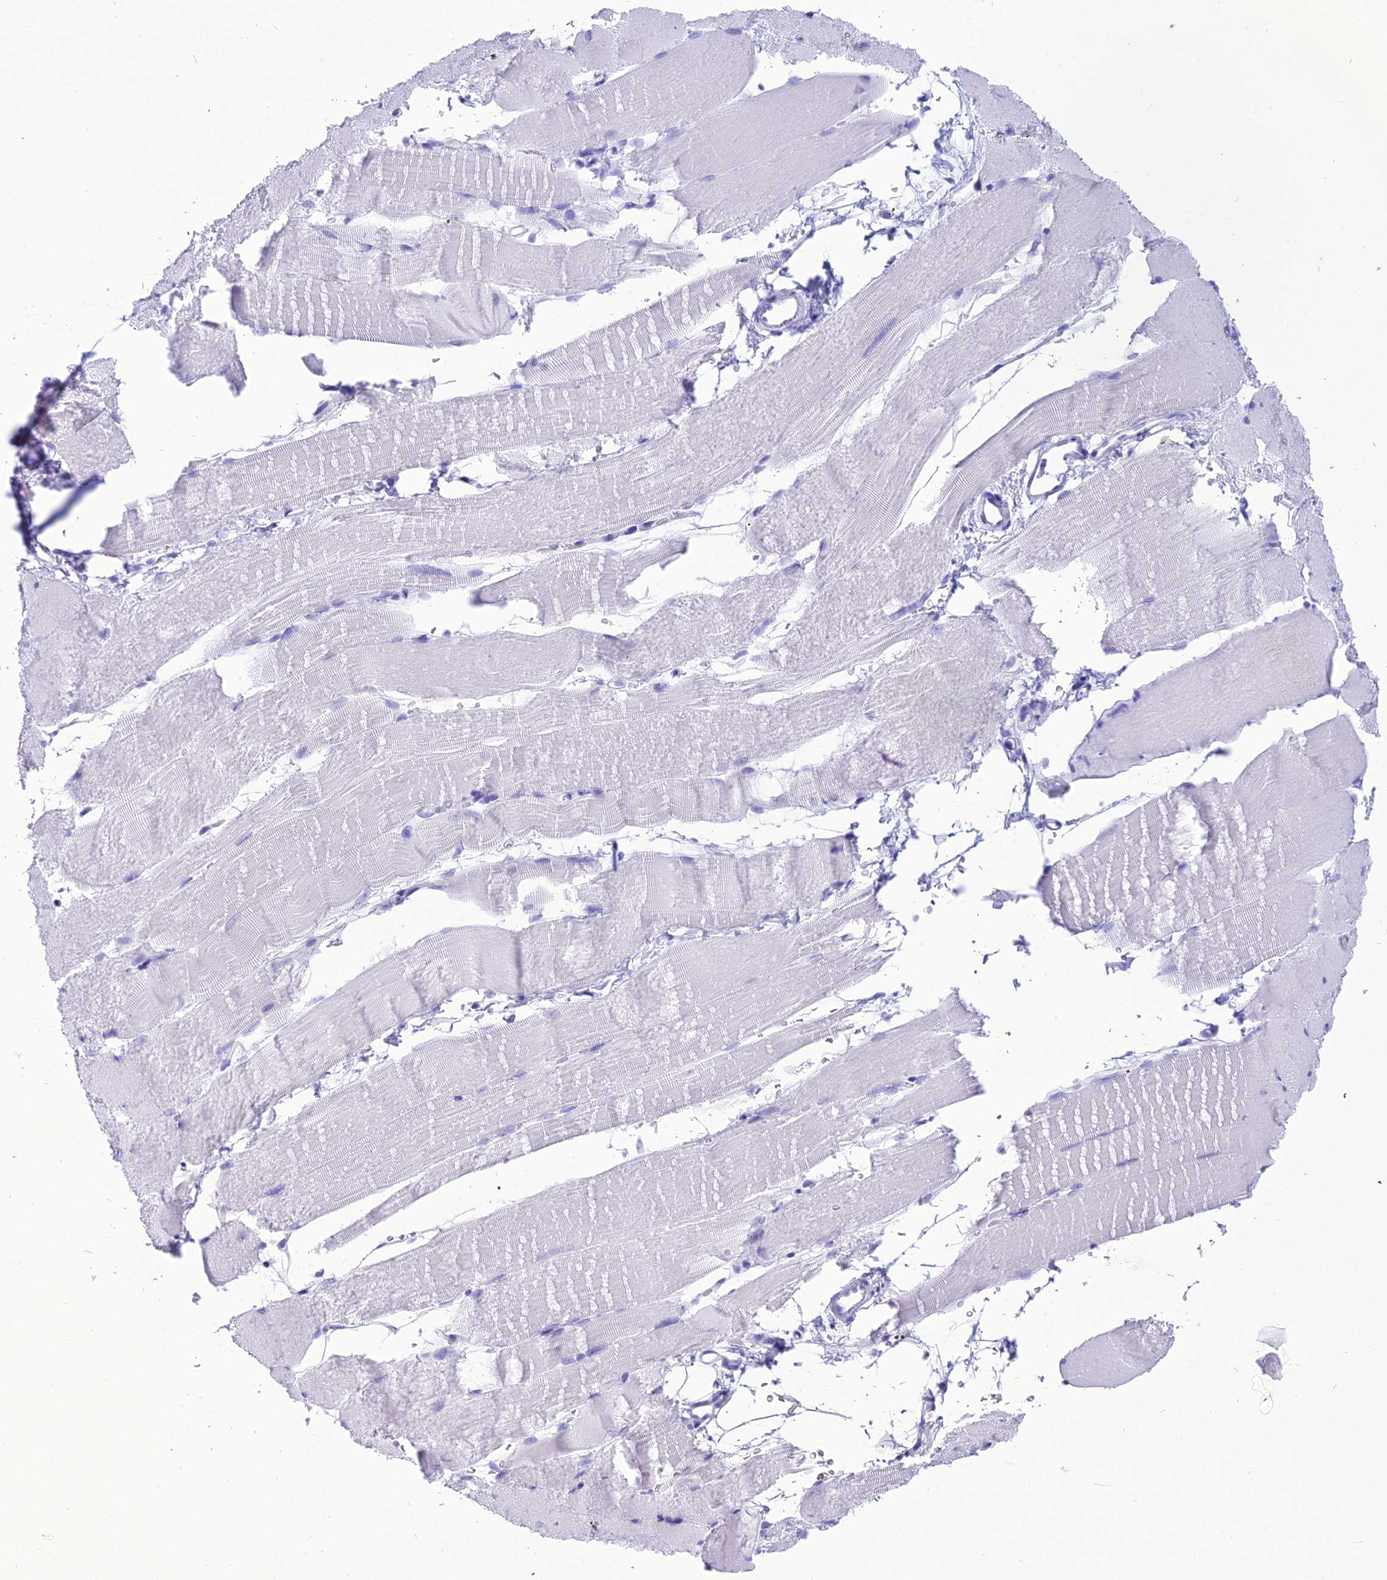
{"staining": {"intensity": "negative", "quantity": "none", "location": "none"}, "tissue": "skeletal muscle", "cell_type": "Myocytes", "image_type": "normal", "snomed": [{"axis": "morphology", "description": "Normal tissue, NOS"}, {"axis": "topography", "description": "Skeletal muscle"}, {"axis": "topography", "description": "Parathyroid gland"}], "caption": "Immunohistochemistry micrograph of benign skeletal muscle stained for a protein (brown), which demonstrates no expression in myocytes.", "gene": "PNMA5", "patient": {"sex": "female", "age": 37}}